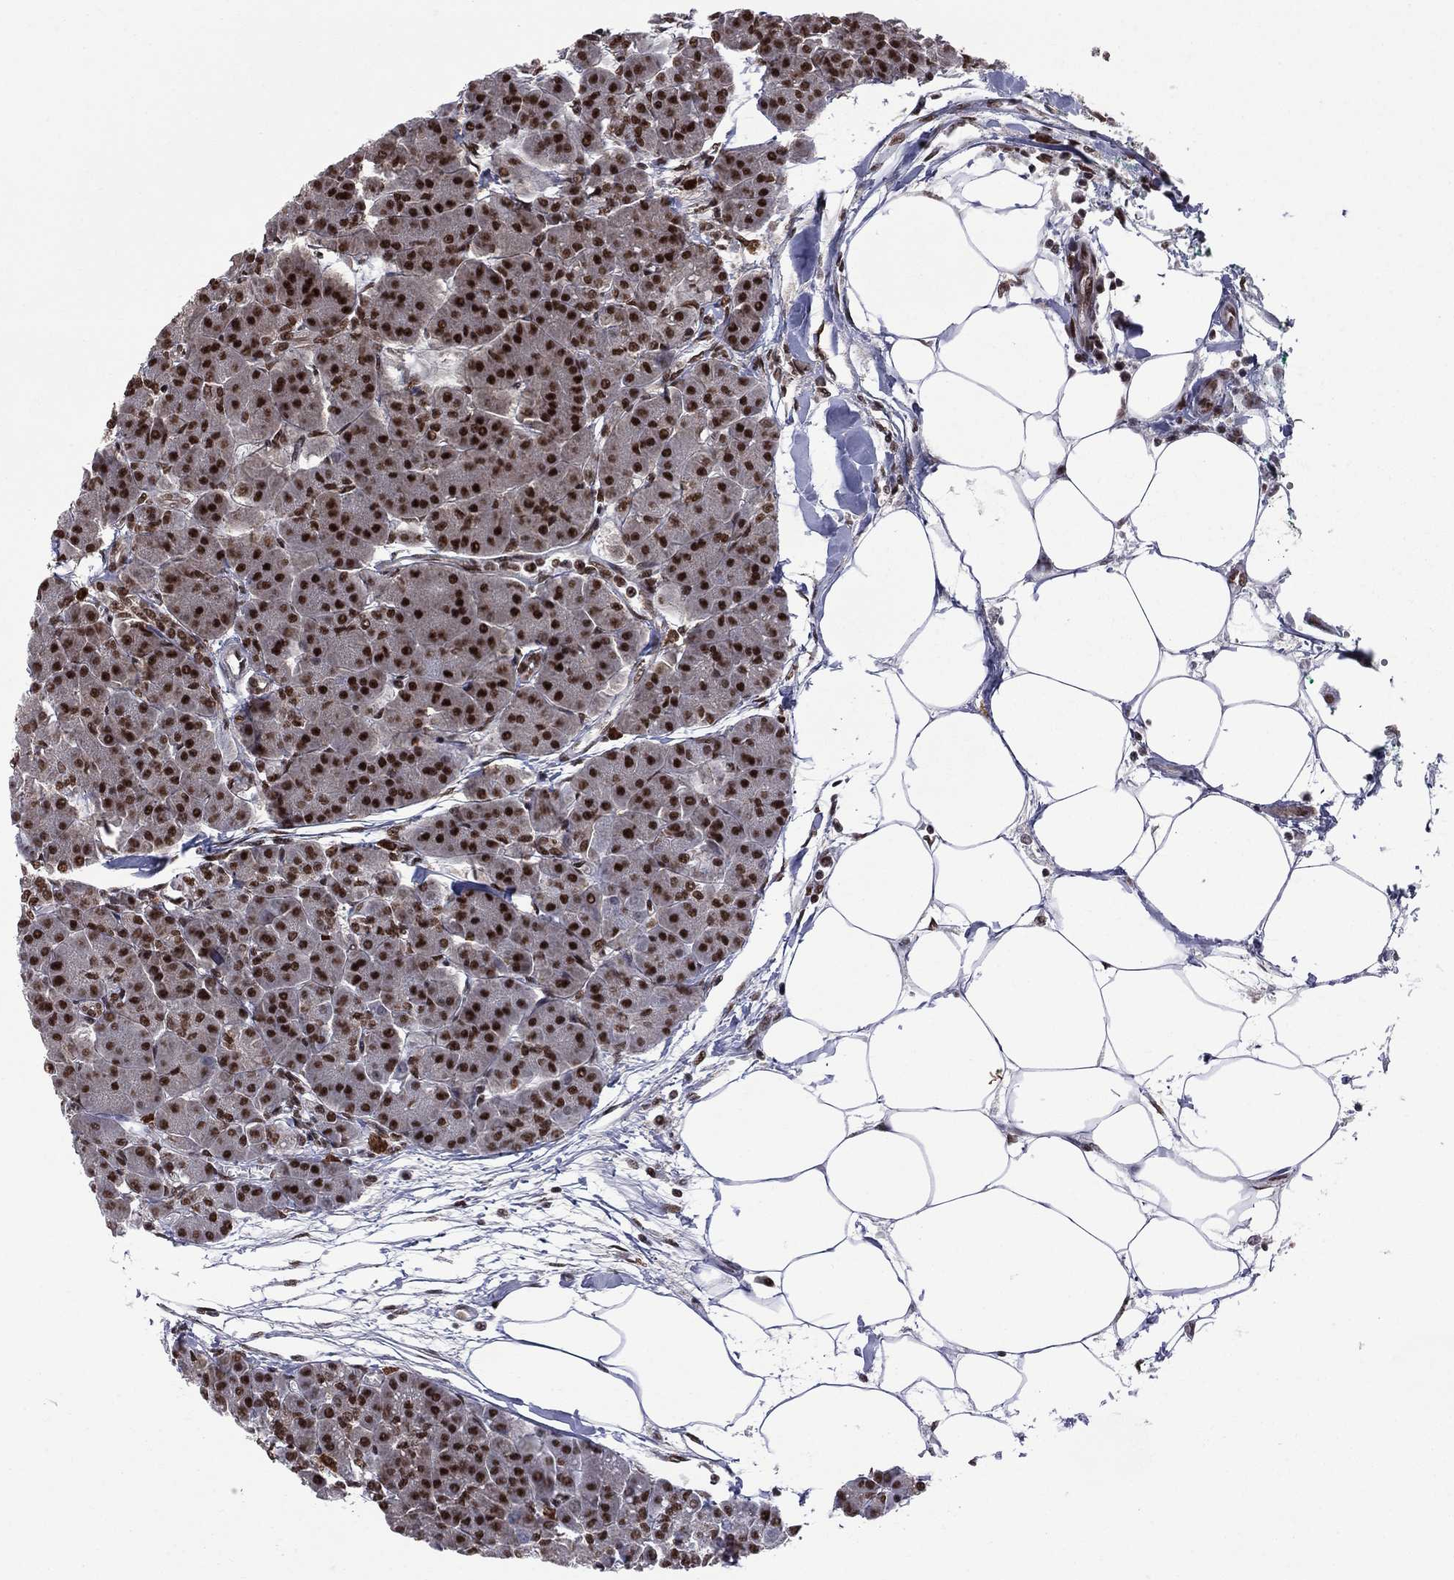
{"staining": {"intensity": "strong", "quantity": ">75%", "location": "nuclear"}, "tissue": "pancreas", "cell_type": "Exocrine glandular cells", "image_type": "normal", "snomed": [{"axis": "morphology", "description": "Normal tissue, NOS"}, {"axis": "topography", "description": "Adipose tissue"}, {"axis": "topography", "description": "Pancreas"}, {"axis": "topography", "description": "Peripheral nerve tissue"}], "caption": "Immunohistochemistry (IHC) histopathology image of benign pancreas: pancreas stained using immunohistochemistry (IHC) displays high levels of strong protein expression localized specifically in the nuclear of exocrine glandular cells, appearing as a nuclear brown color.", "gene": "MED25", "patient": {"sex": "female", "age": 58}}